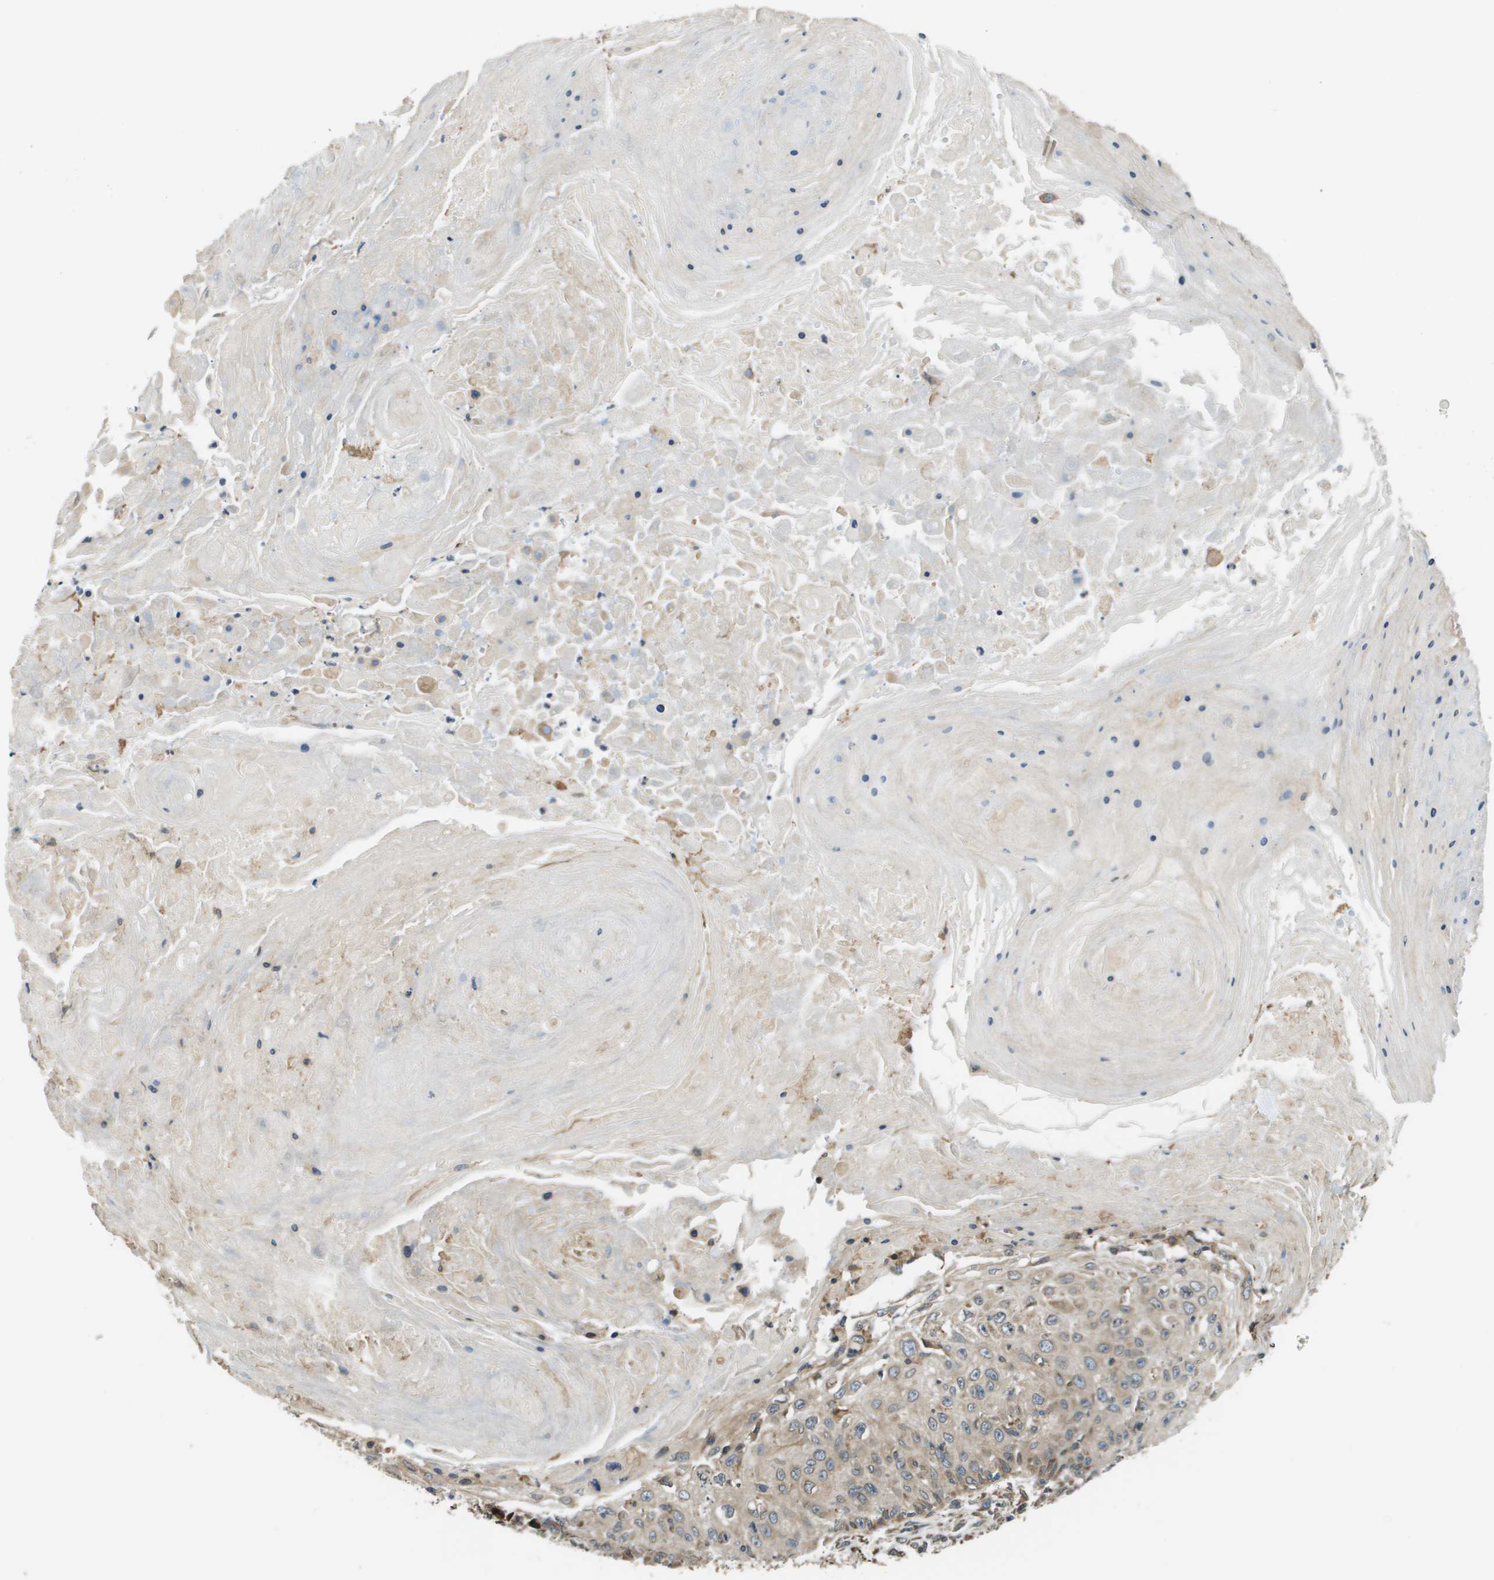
{"staining": {"intensity": "weak", "quantity": "25%-75%", "location": "cytoplasmic/membranous"}, "tissue": "skin cancer", "cell_type": "Tumor cells", "image_type": "cancer", "snomed": [{"axis": "morphology", "description": "Squamous cell carcinoma, NOS"}, {"axis": "topography", "description": "Skin"}], "caption": "This is an image of immunohistochemistry (IHC) staining of skin cancer (squamous cell carcinoma), which shows weak positivity in the cytoplasmic/membranous of tumor cells.", "gene": "SEC62", "patient": {"sex": "male", "age": 86}}